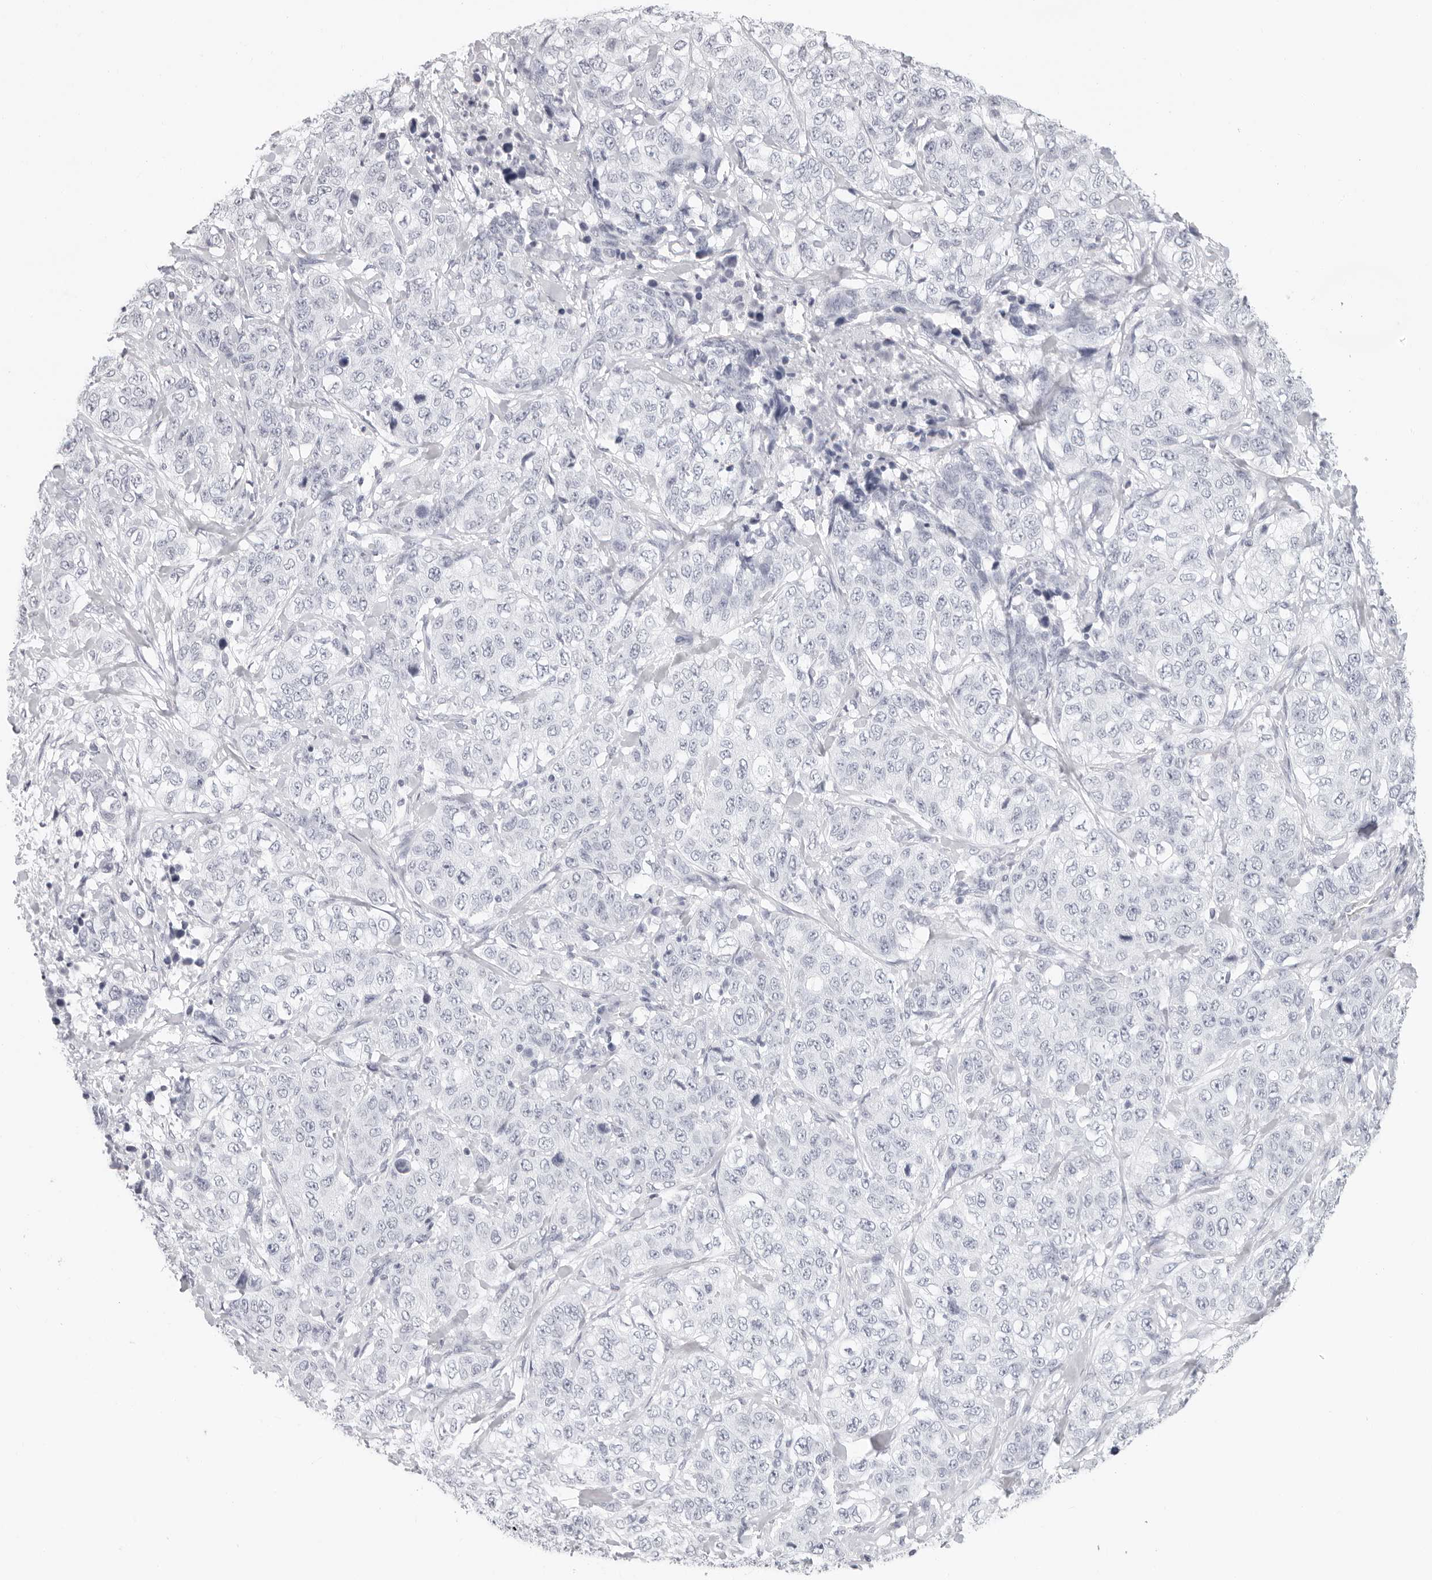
{"staining": {"intensity": "negative", "quantity": "none", "location": "none"}, "tissue": "stomach cancer", "cell_type": "Tumor cells", "image_type": "cancer", "snomed": [{"axis": "morphology", "description": "Adenocarcinoma, NOS"}, {"axis": "topography", "description": "Stomach"}], "caption": "DAB (3,3'-diaminobenzidine) immunohistochemical staining of human stomach cancer displays no significant staining in tumor cells.", "gene": "AGMAT", "patient": {"sex": "male", "age": 48}}